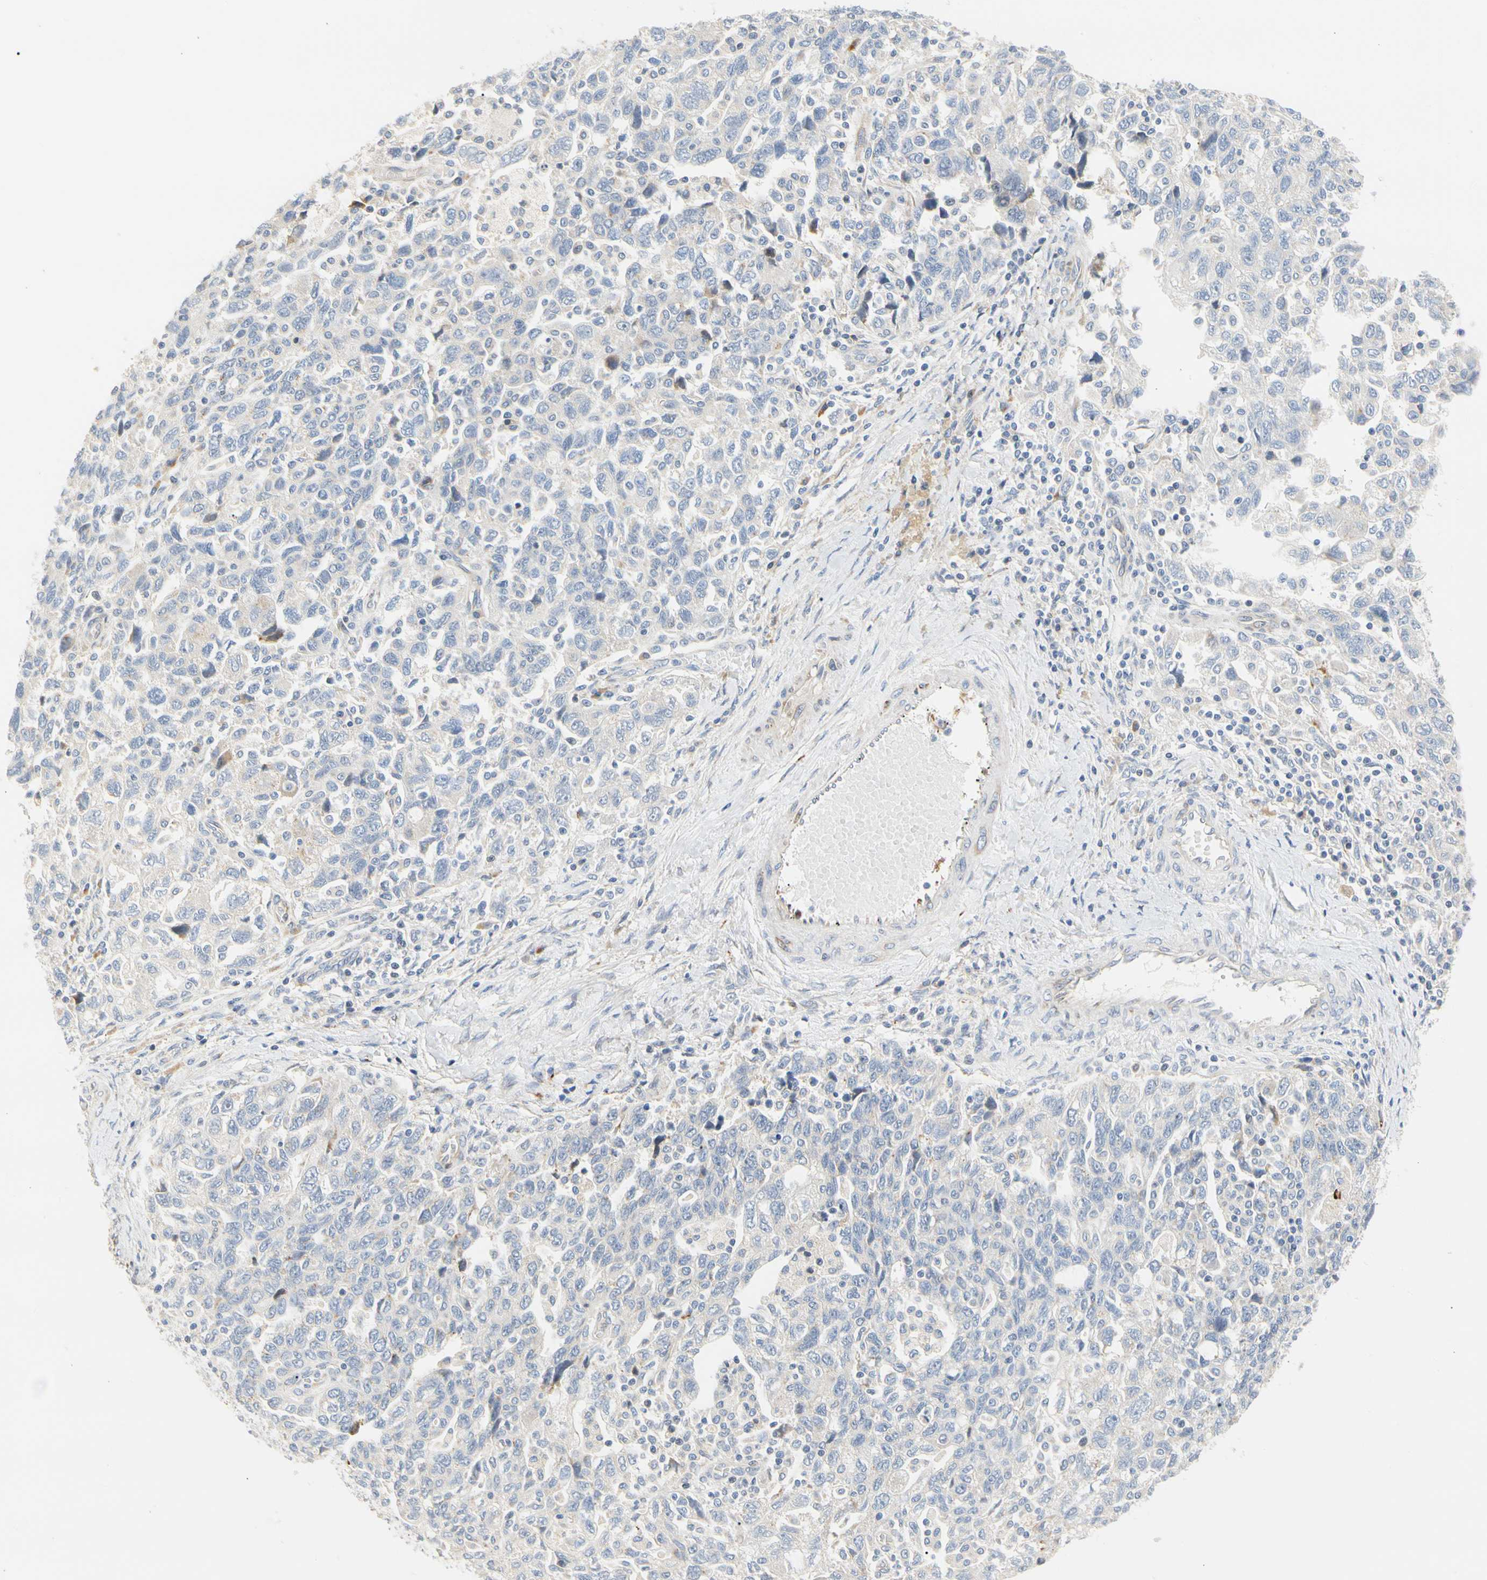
{"staining": {"intensity": "negative", "quantity": "none", "location": "none"}, "tissue": "ovarian cancer", "cell_type": "Tumor cells", "image_type": "cancer", "snomed": [{"axis": "morphology", "description": "Carcinoma, NOS"}, {"axis": "morphology", "description": "Cystadenocarcinoma, serous, NOS"}, {"axis": "topography", "description": "Ovary"}], "caption": "Tumor cells show no significant positivity in ovarian serous cystadenocarcinoma.", "gene": "ZNF236", "patient": {"sex": "female", "age": 69}}